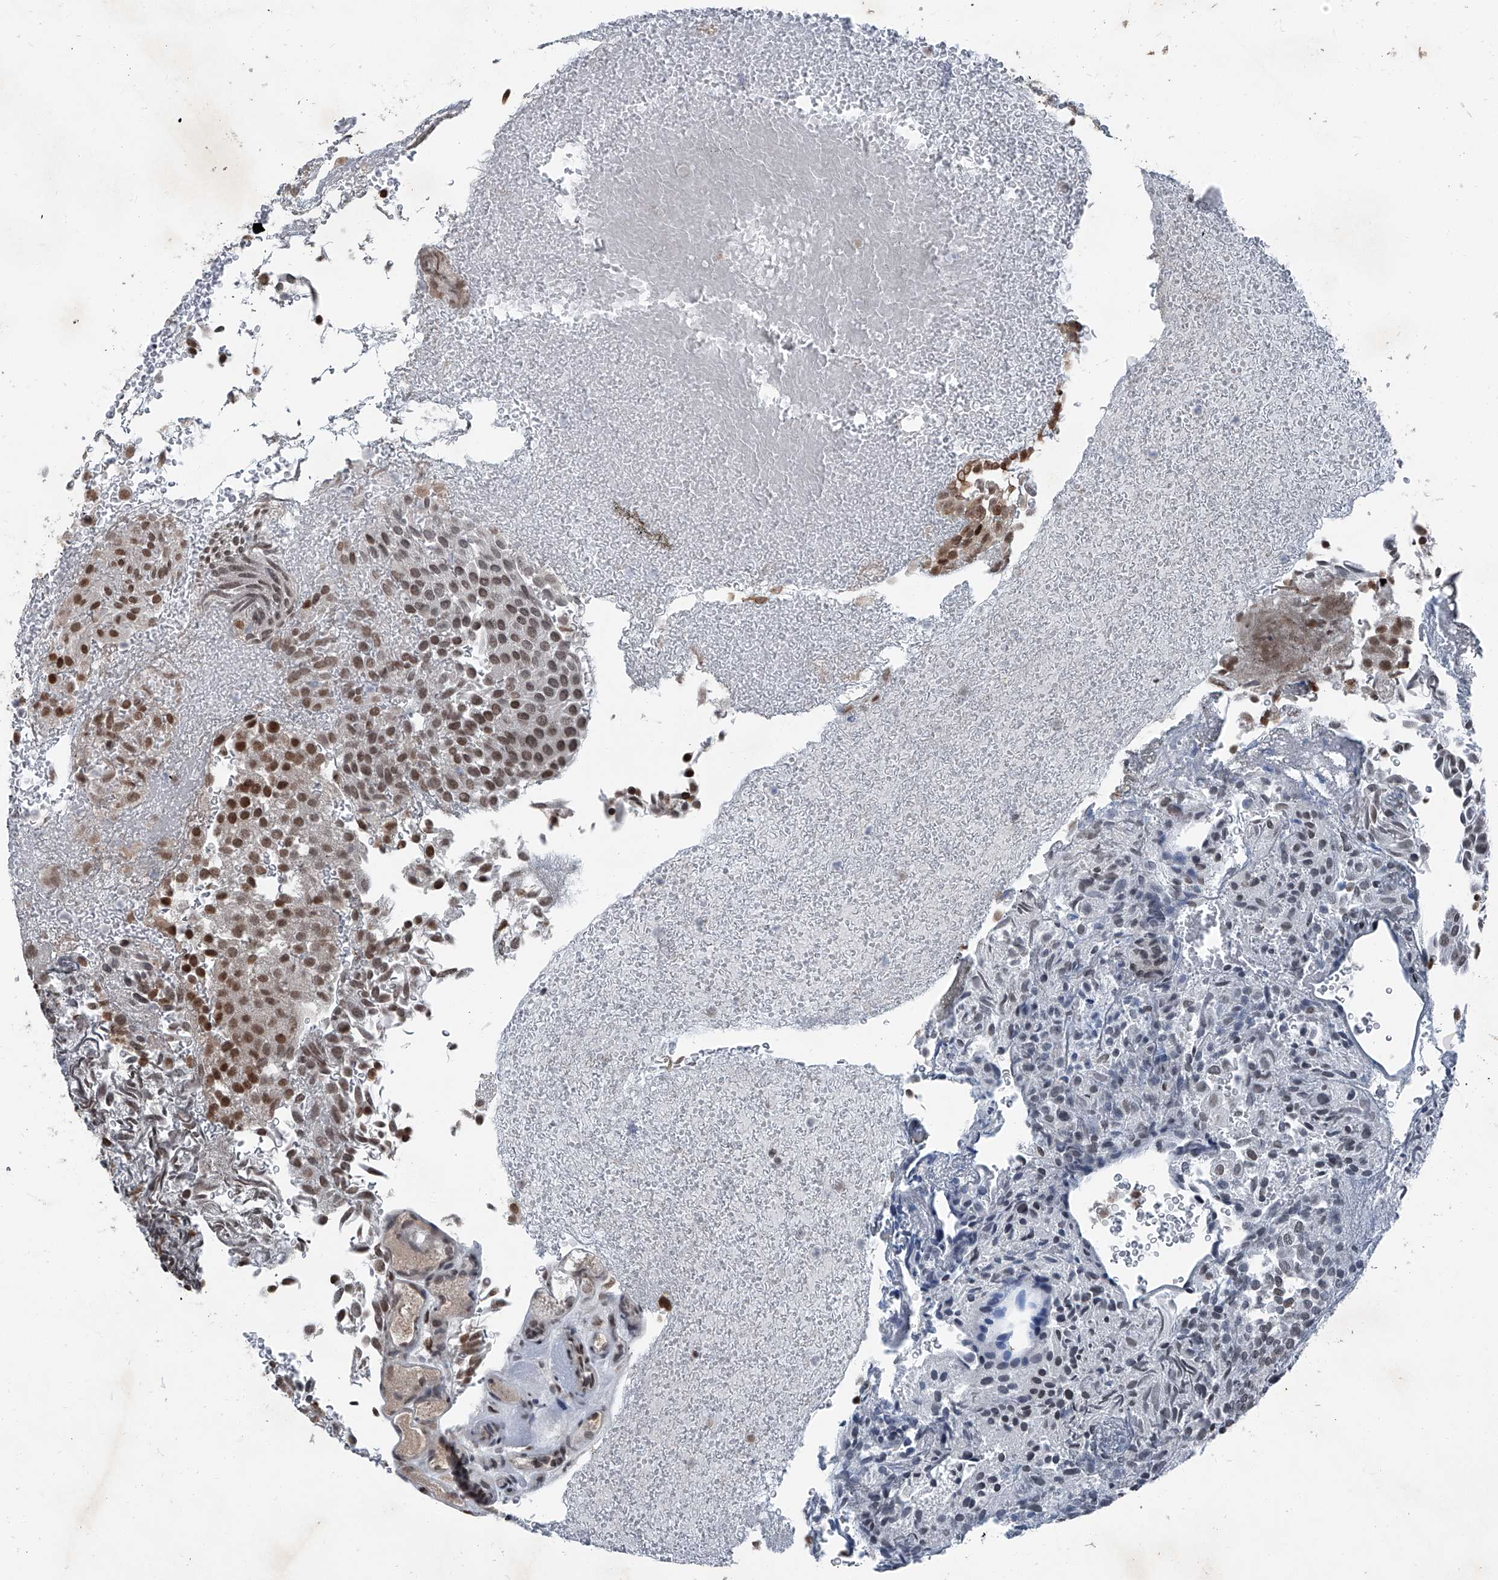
{"staining": {"intensity": "moderate", "quantity": ">75%", "location": "nuclear"}, "tissue": "urothelial cancer", "cell_type": "Tumor cells", "image_type": "cancer", "snomed": [{"axis": "morphology", "description": "Urothelial carcinoma, Low grade"}, {"axis": "topography", "description": "Urinary bladder"}], "caption": "Brown immunohistochemical staining in human urothelial cancer demonstrates moderate nuclear staining in approximately >75% of tumor cells.", "gene": "BMI1", "patient": {"sex": "male", "age": 78}}